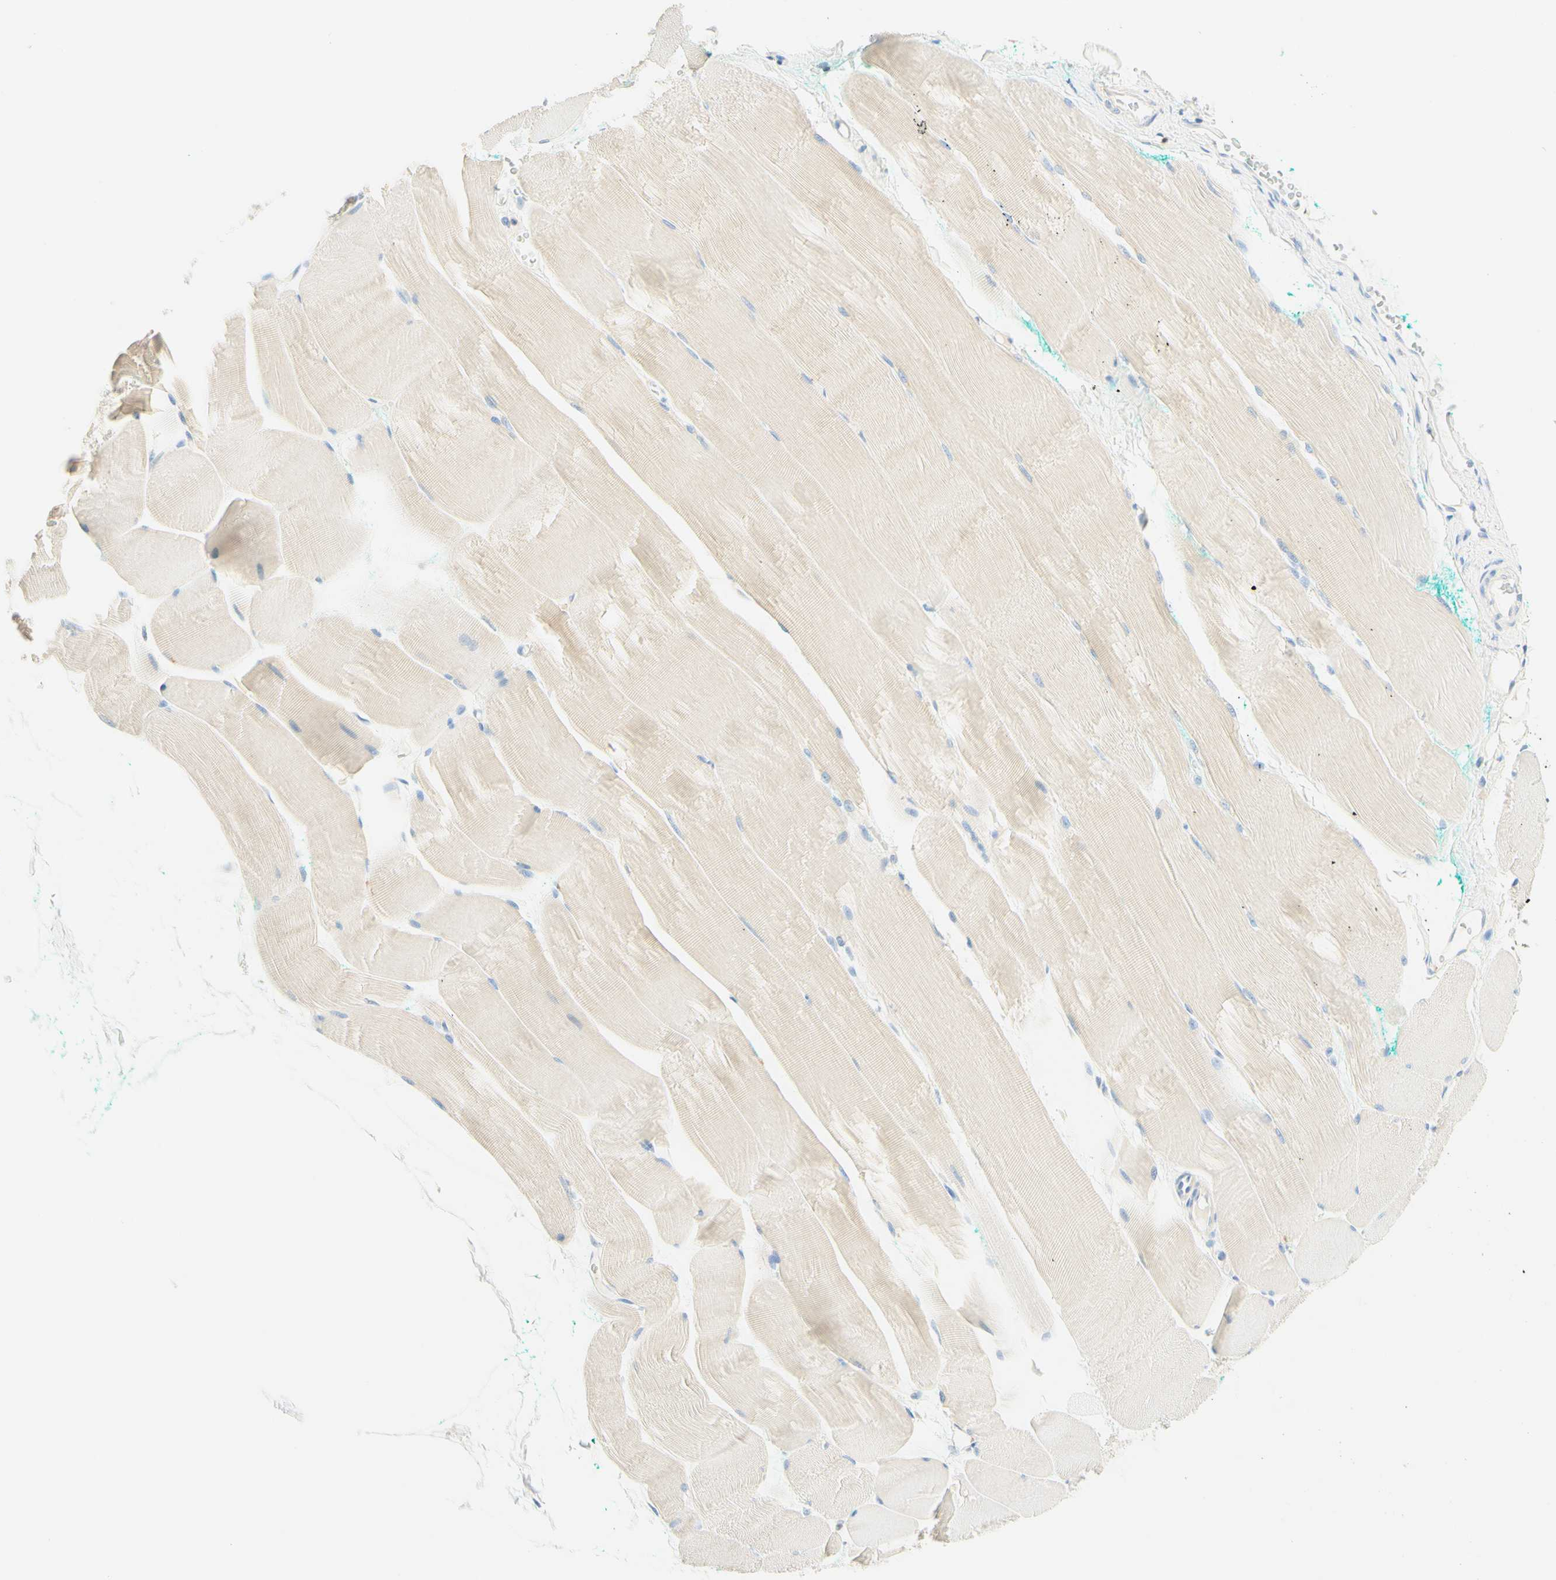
{"staining": {"intensity": "weak", "quantity": "25%-75%", "location": "cytoplasmic/membranous"}, "tissue": "skeletal muscle", "cell_type": "Myocytes", "image_type": "normal", "snomed": [{"axis": "morphology", "description": "Normal tissue, NOS"}, {"axis": "morphology", "description": "Squamous cell carcinoma, NOS"}, {"axis": "topography", "description": "Skeletal muscle"}], "caption": "Myocytes show low levels of weak cytoplasmic/membranous expression in approximately 25%-75% of cells in unremarkable human skeletal muscle.", "gene": "LAT", "patient": {"sex": "male", "age": 51}}